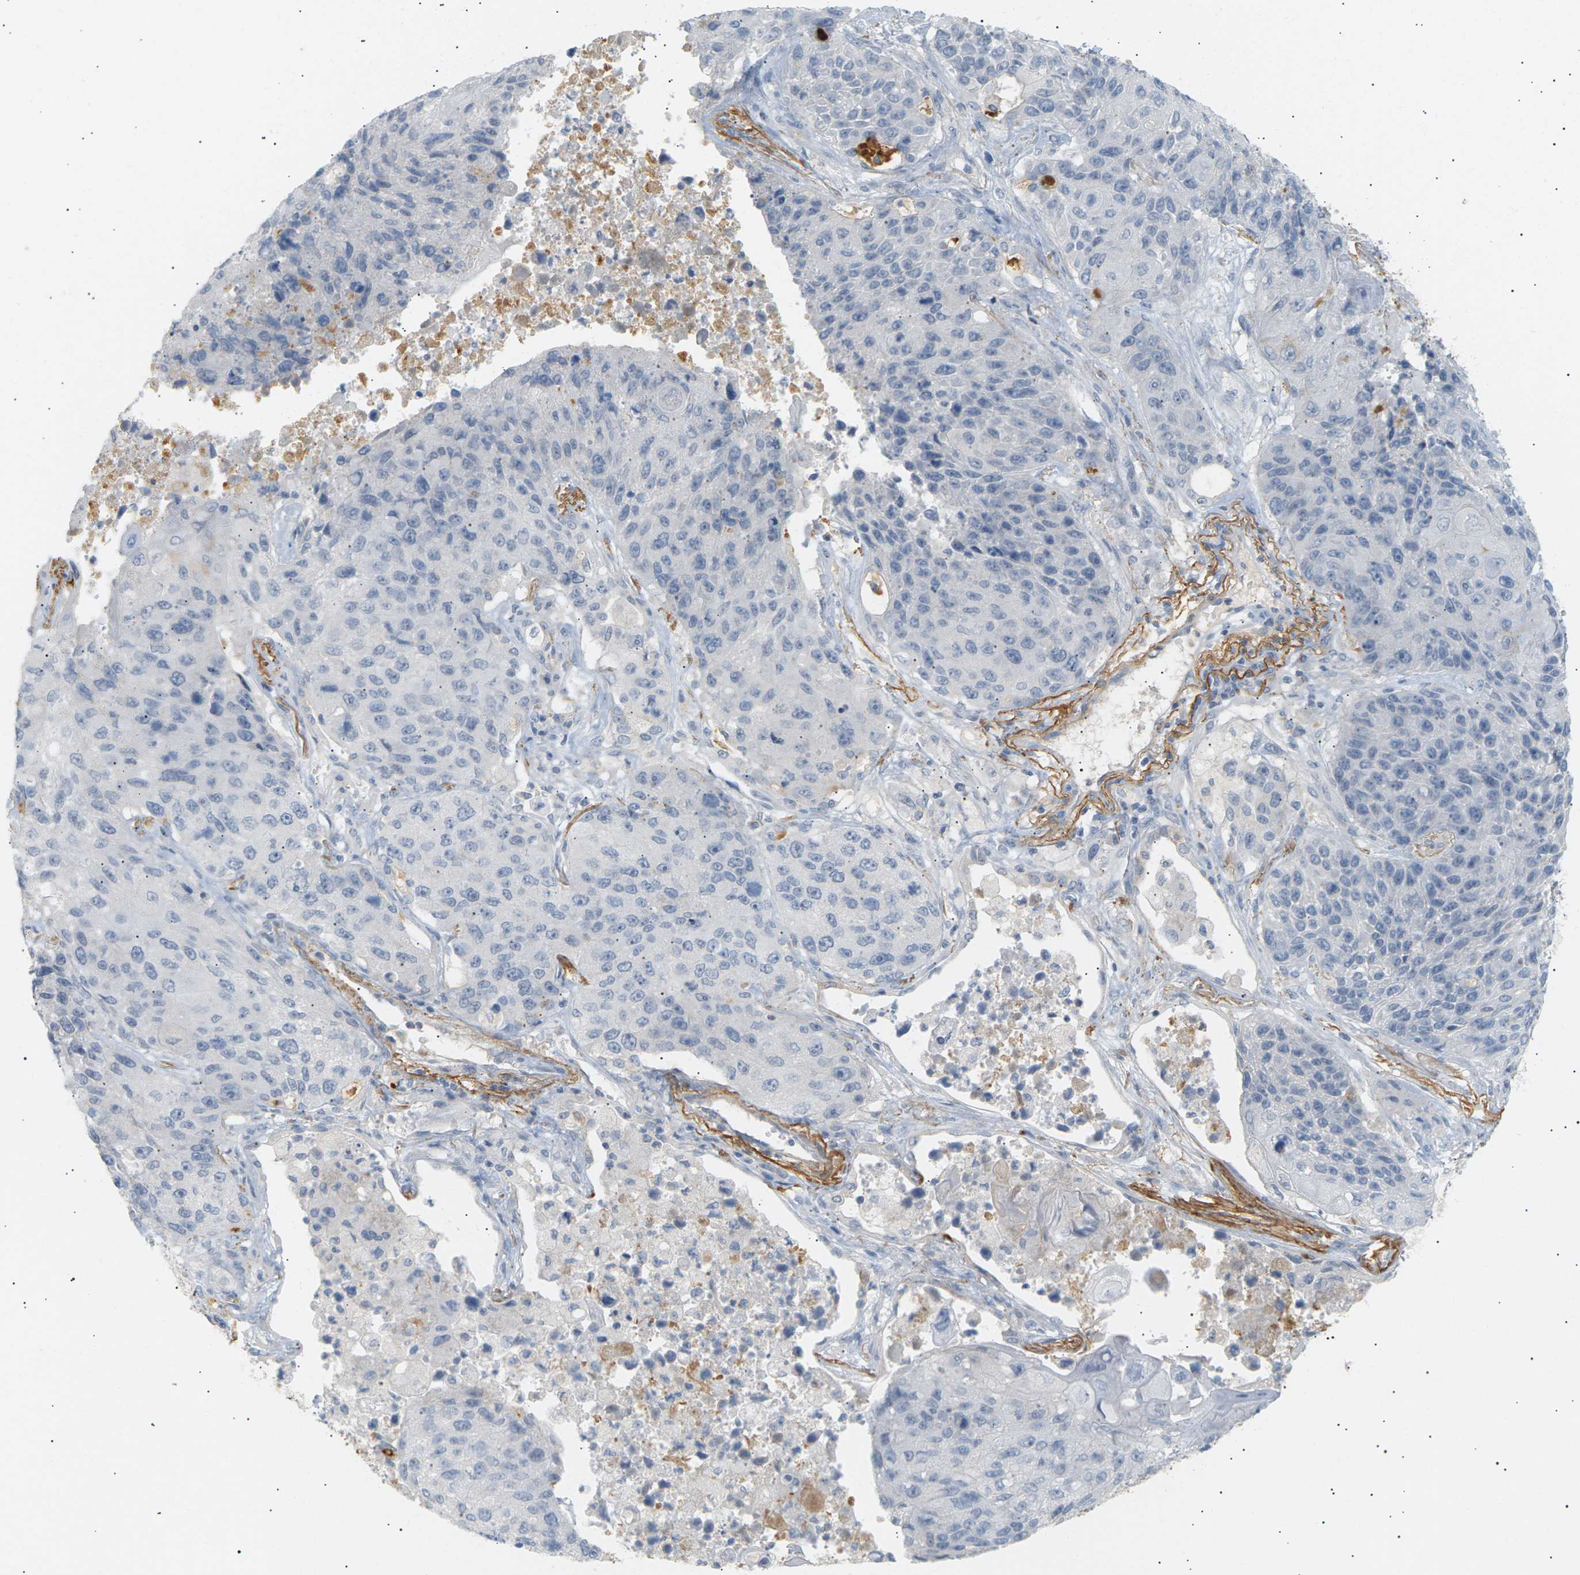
{"staining": {"intensity": "negative", "quantity": "none", "location": "none"}, "tissue": "lung cancer", "cell_type": "Tumor cells", "image_type": "cancer", "snomed": [{"axis": "morphology", "description": "Squamous cell carcinoma, NOS"}, {"axis": "topography", "description": "Lung"}], "caption": "Immunohistochemistry (IHC) micrograph of lung squamous cell carcinoma stained for a protein (brown), which displays no expression in tumor cells.", "gene": "CLU", "patient": {"sex": "male", "age": 61}}